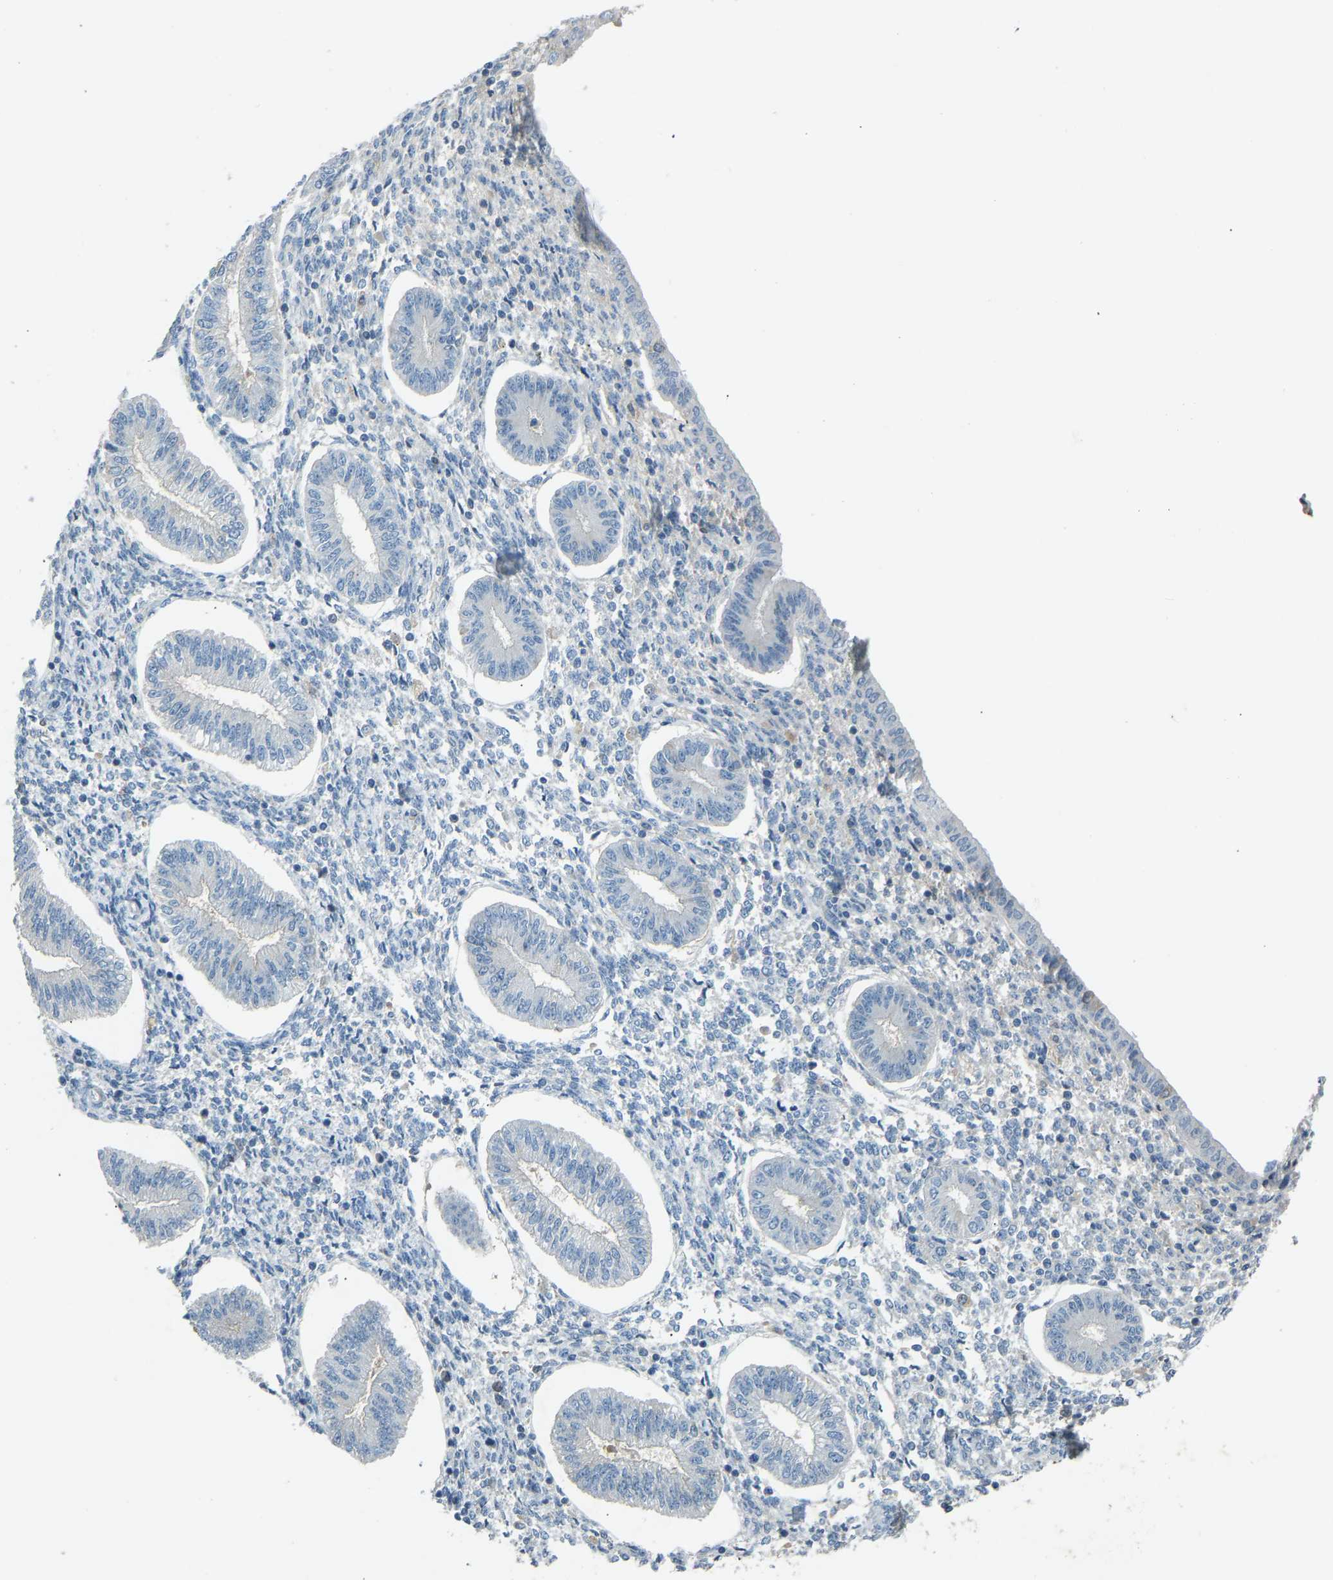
{"staining": {"intensity": "negative", "quantity": "none", "location": "none"}, "tissue": "endometrium", "cell_type": "Cells in endometrial stroma", "image_type": "normal", "snomed": [{"axis": "morphology", "description": "Normal tissue, NOS"}, {"axis": "topography", "description": "Endometrium"}], "caption": "Unremarkable endometrium was stained to show a protein in brown. There is no significant expression in cells in endometrial stroma. (DAB (3,3'-diaminobenzidine) immunohistochemistry (IHC) with hematoxylin counter stain).", "gene": "FBLN2", "patient": {"sex": "female", "age": 50}}